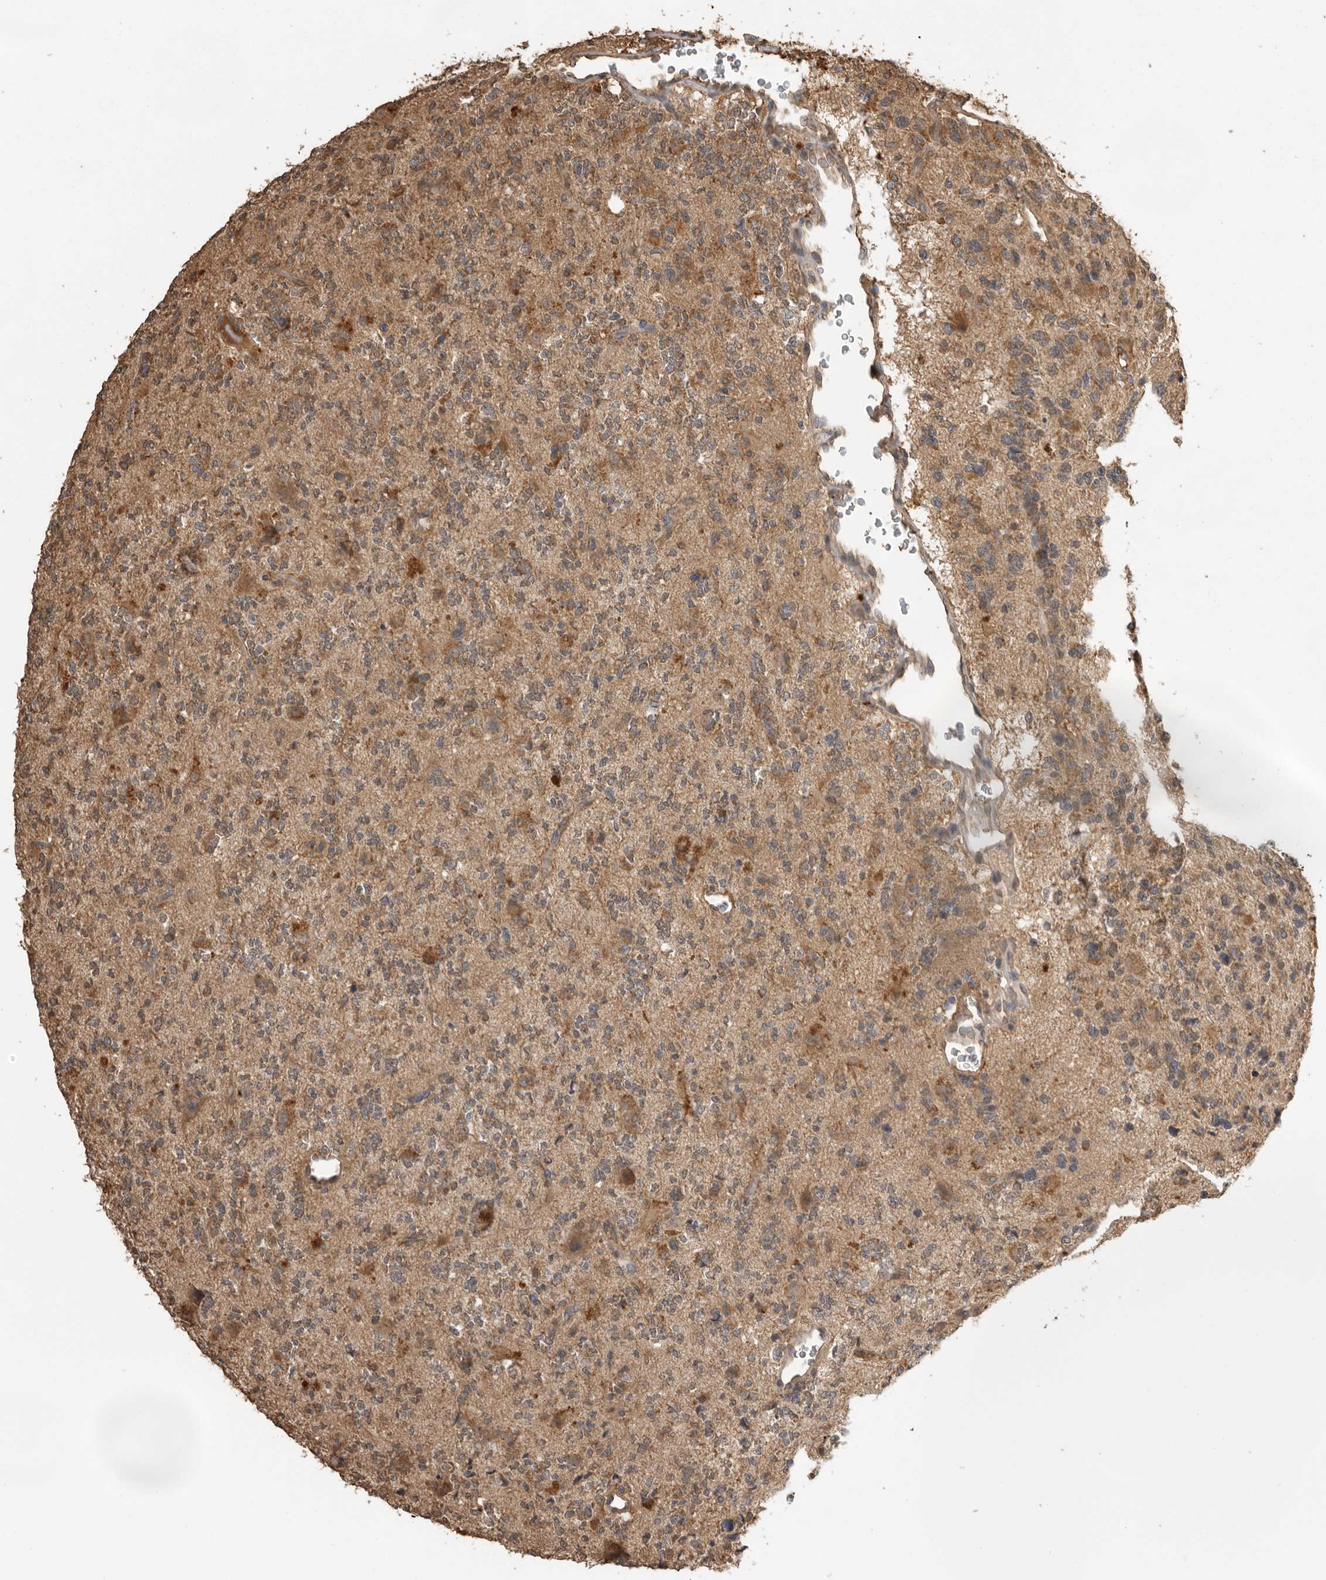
{"staining": {"intensity": "moderate", "quantity": ">75%", "location": "cytoplasmic/membranous"}, "tissue": "glioma", "cell_type": "Tumor cells", "image_type": "cancer", "snomed": [{"axis": "morphology", "description": "Glioma, malignant, High grade"}, {"axis": "topography", "description": "Brain"}], "caption": "Glioma was stained to show a protein in brown. There is medium levels of moderate cytoplasmic/membranous expression in about >75% of tumor cells.", "gene": "JAG2", "patient": {"sex": "female", "age": 62}}